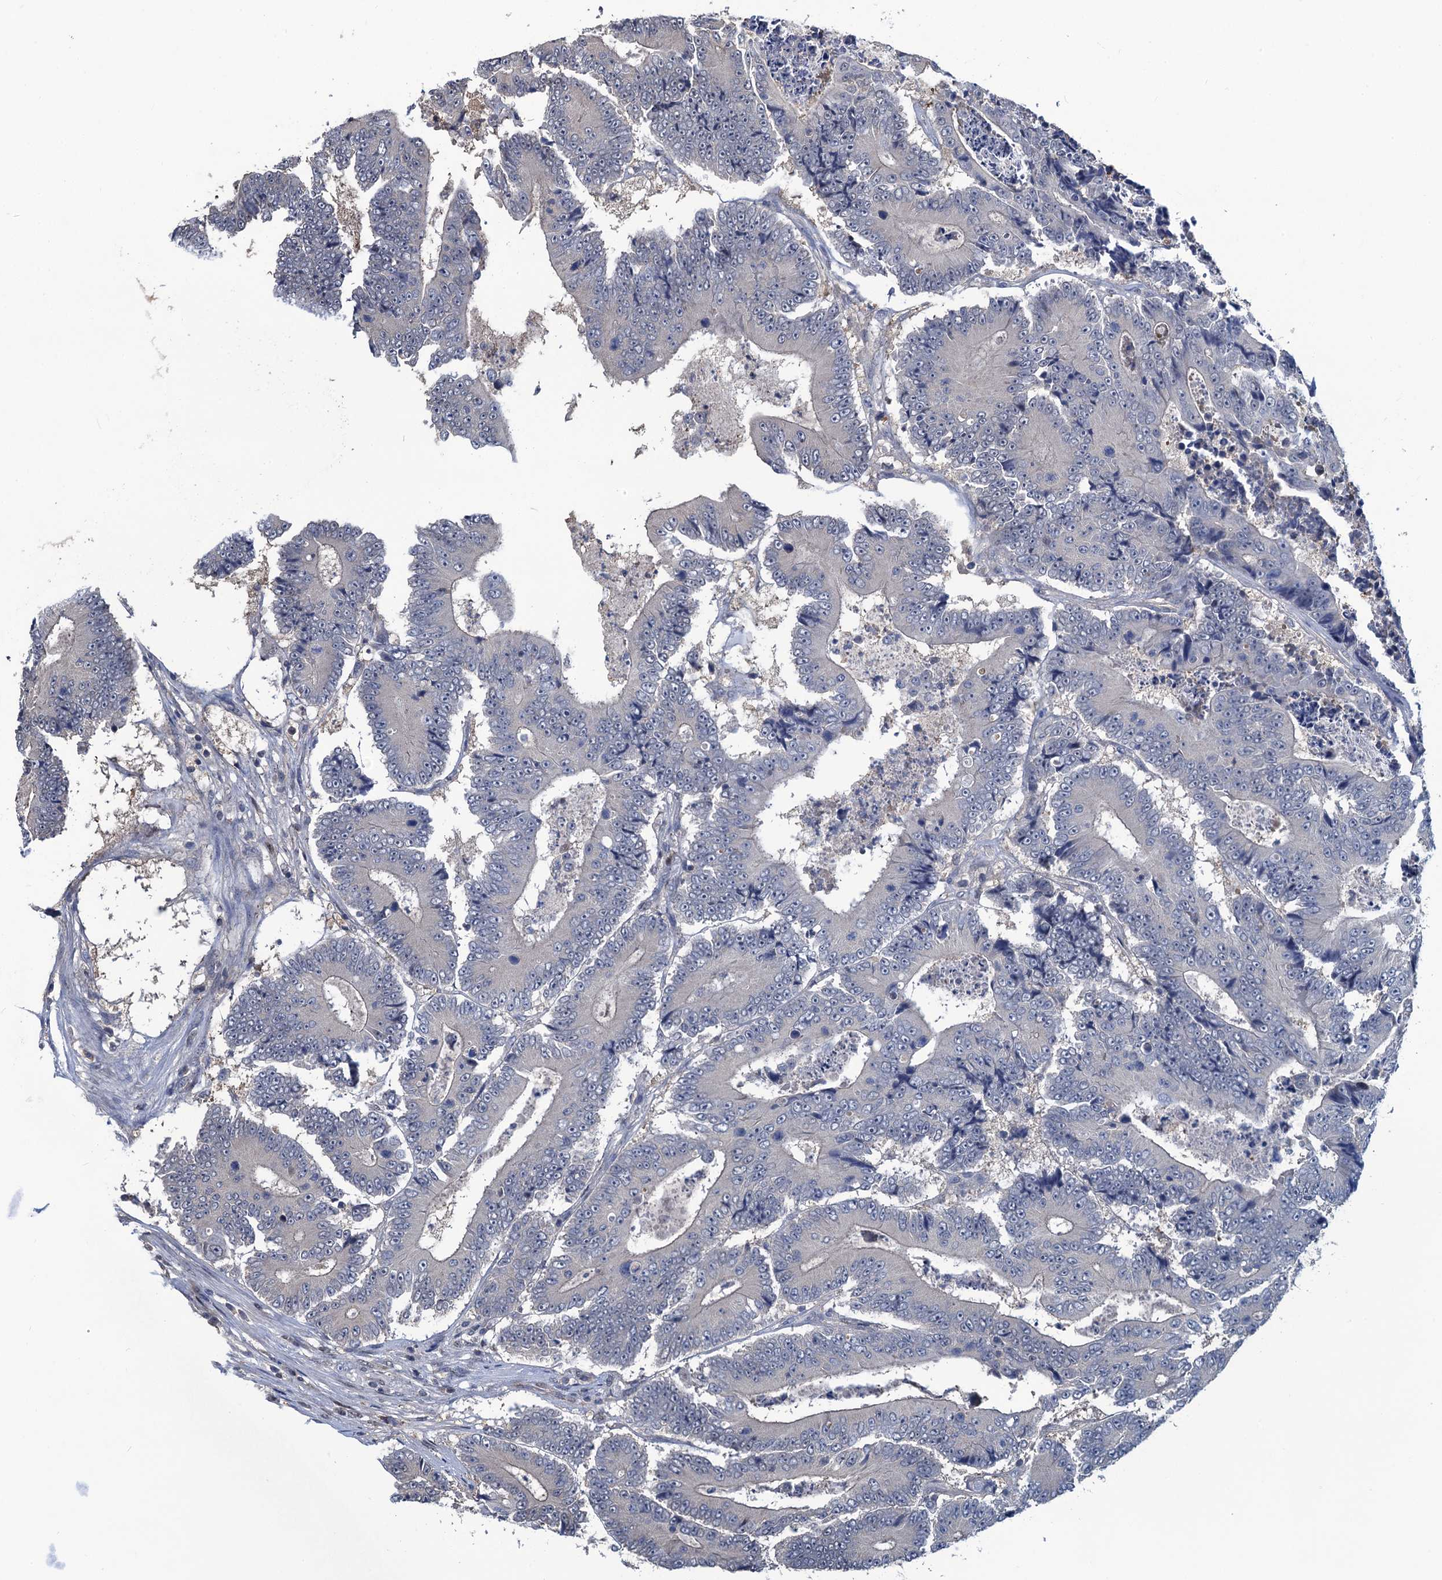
{"staining": {"intensity": "negative", "quantity": "none", "location": "none"}, "tissue": "colorectal cancer", "cell_type": "Tumor cells", "image_type": "cancer", "snomed": [{"axis": "morphology", "description": "Adenocarcinoma, NOS"}, {"axis": "topography", "description": "Colon"}], "caption": "Immunohistochemical staining of human adenocarcinoma (colorectal) displays no significant positivity in tumor cells.", "gene": "RTKN2", "patient": {"sex": "male", "age": 83}}